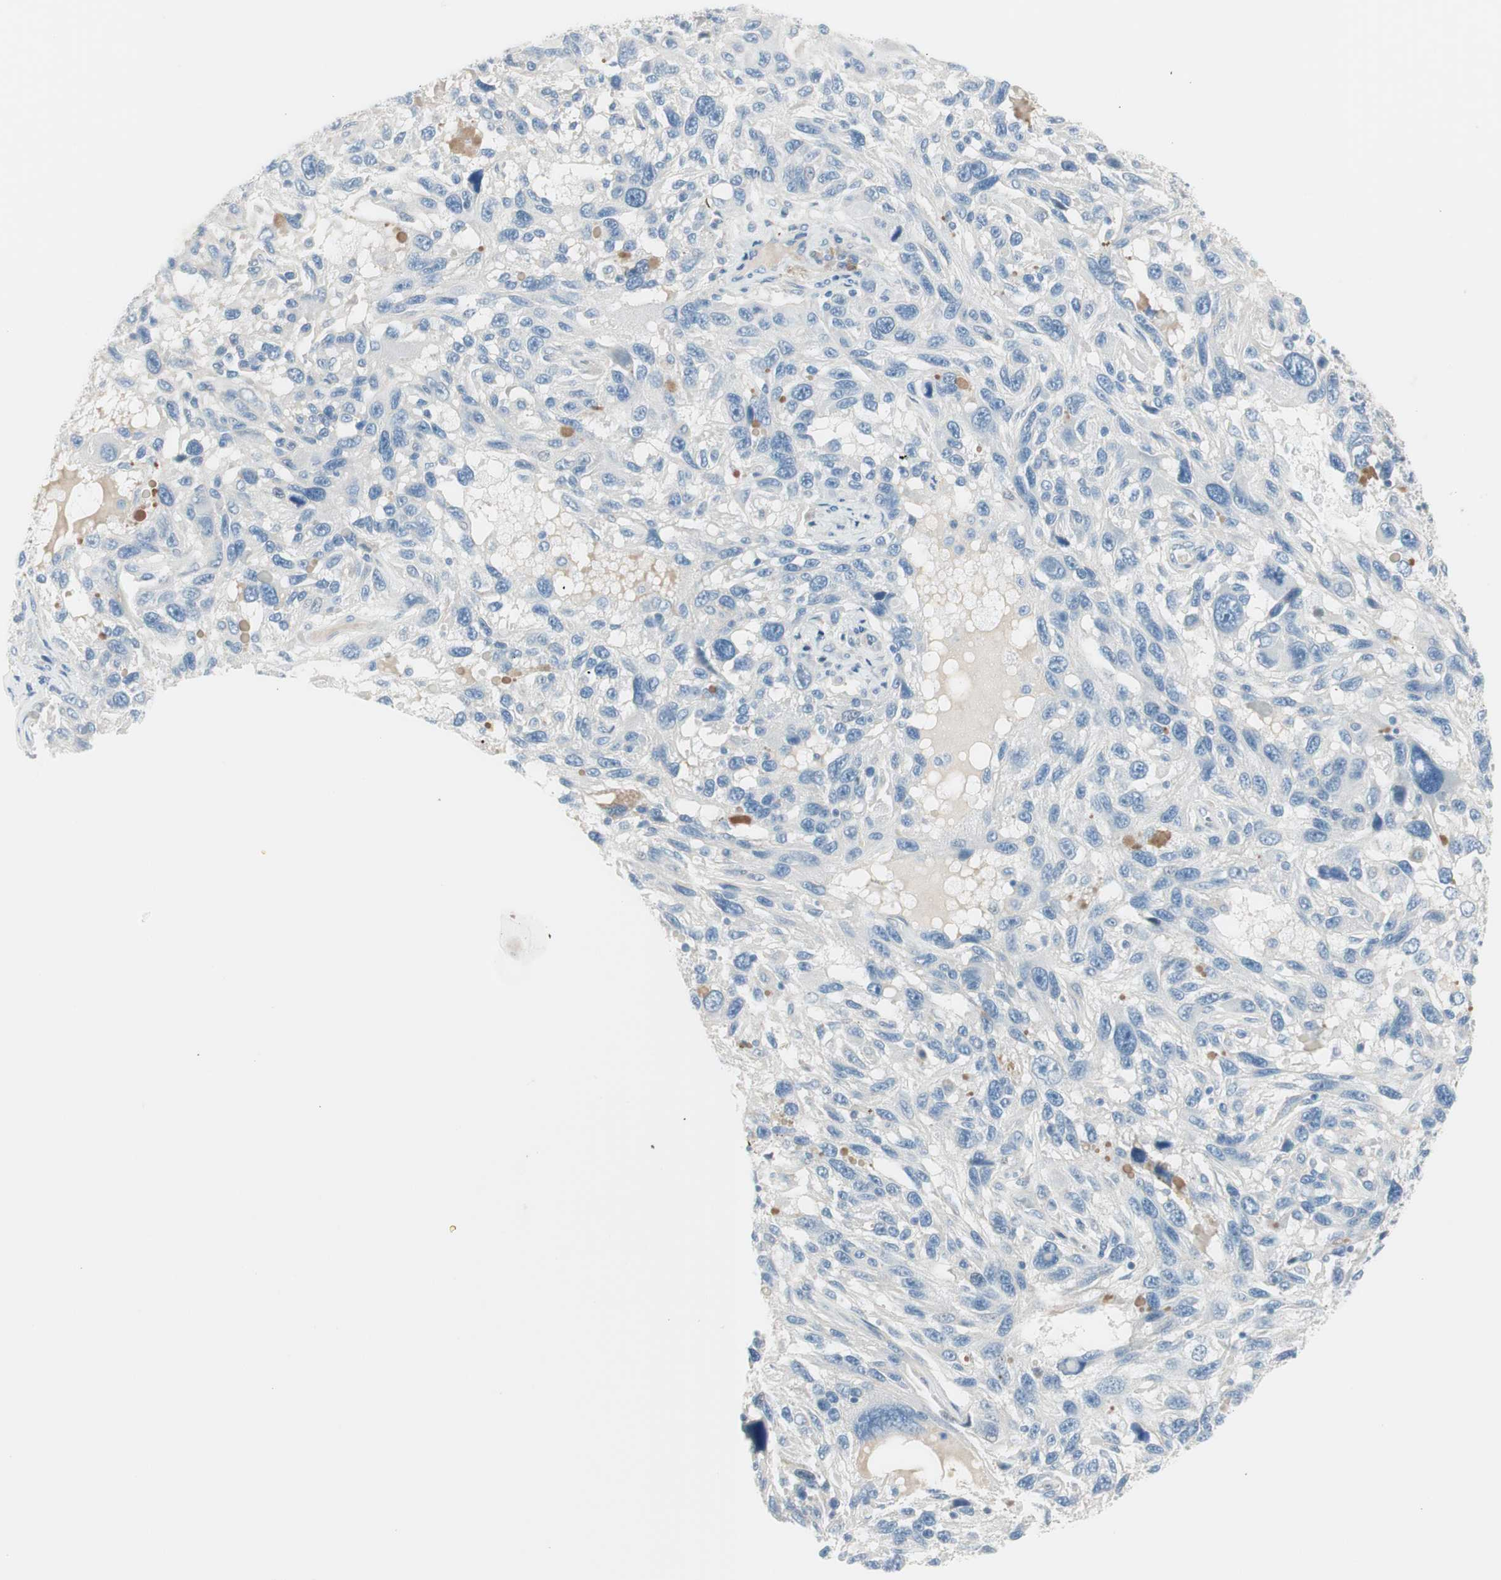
{"staining": {"intensity": "negative", "quantity": "none", "location": "none"}, "tissue": "melanoma", "cell_type": "Tumor cells", "image_type": "cancer", "snomed": [{"axis": "morphology", "description": "Malignant melanoma, NOS"}, {"axis": "topography", "description": "Skin"}], "caption": "DAB immunohistochemical staining of human melanoma exhibits no significant expression in tumor cells.", "gene": "CACNA2D1", "patient": {"sex": "male", "age": 53}}